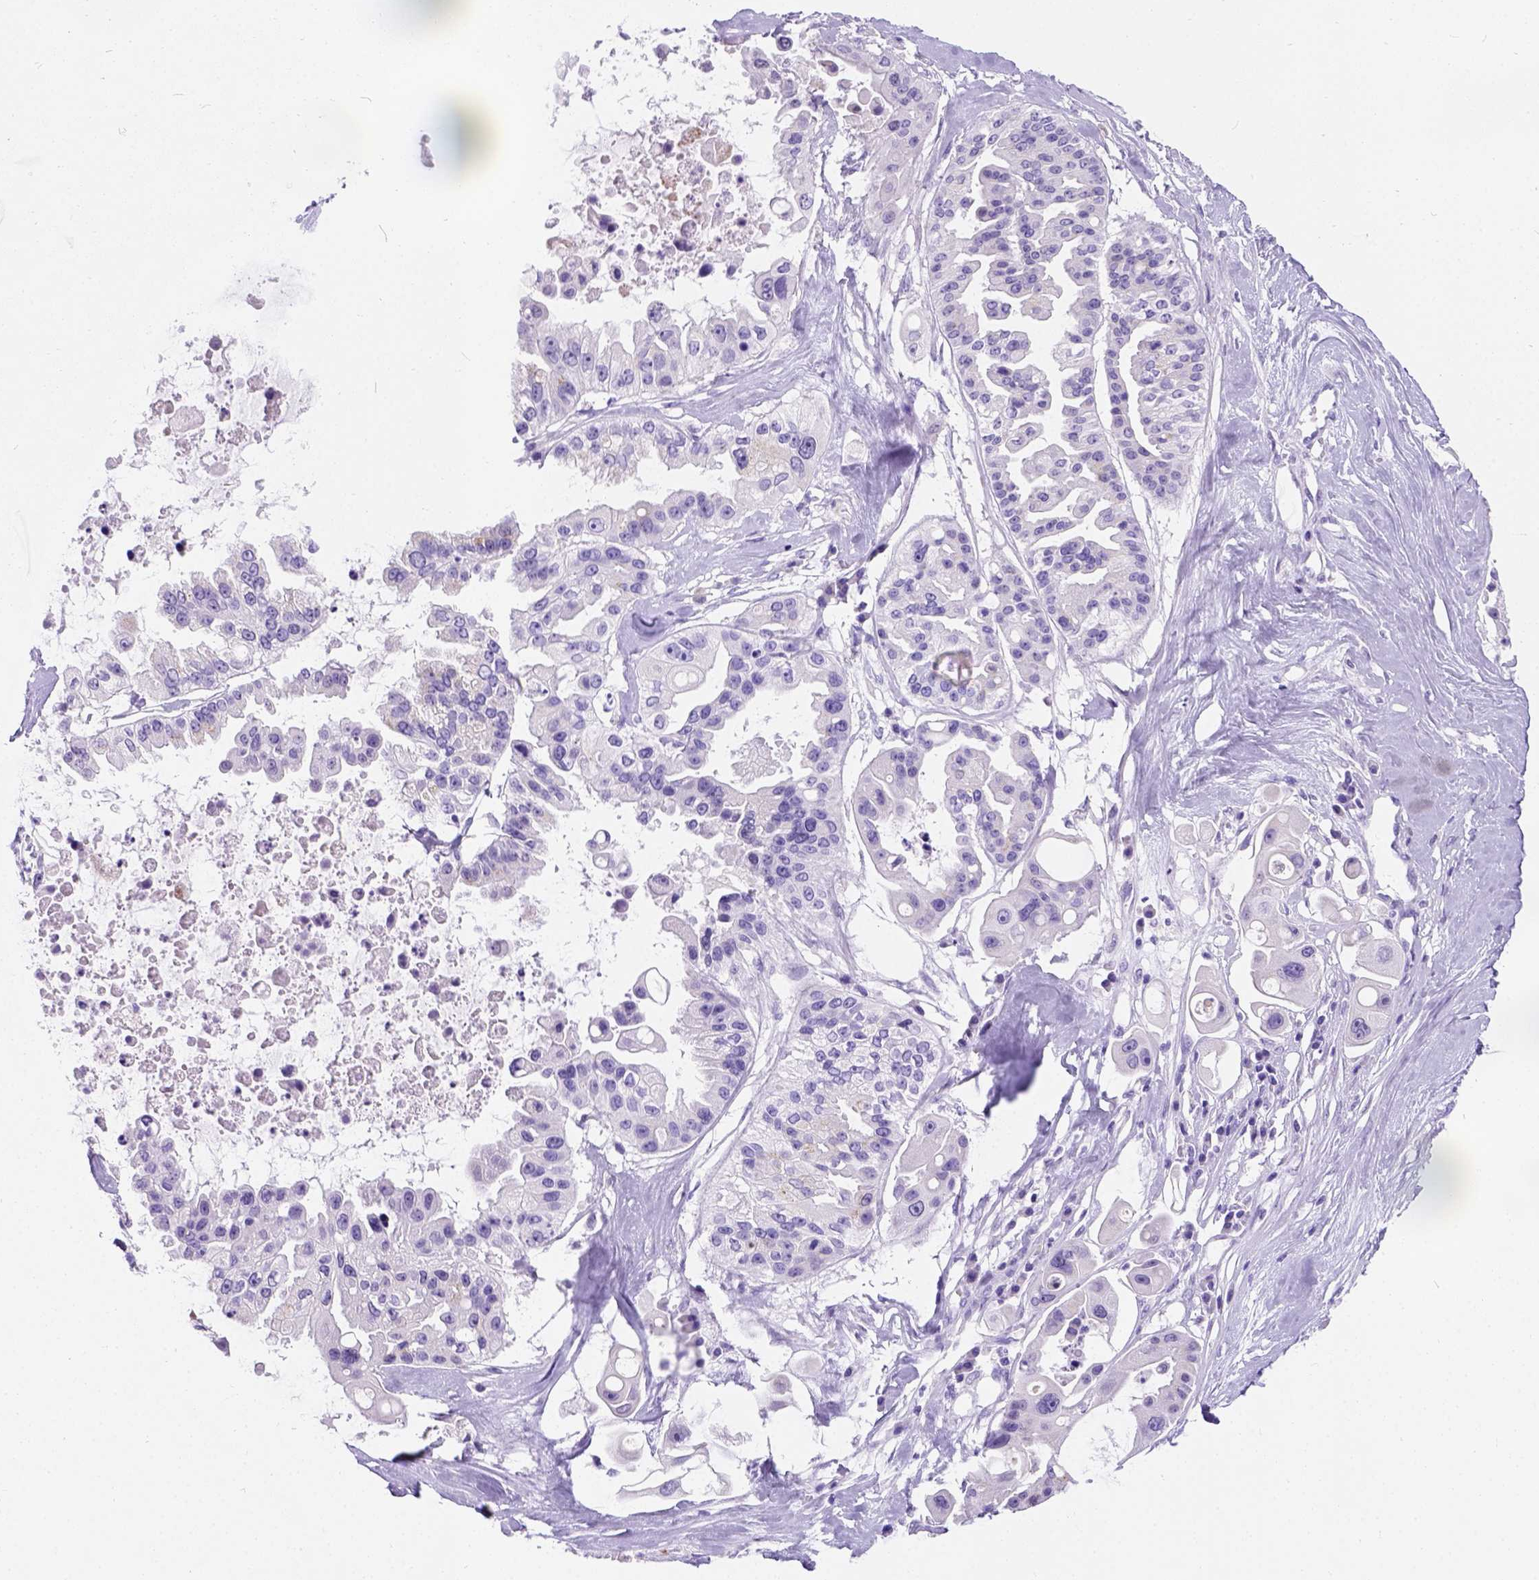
{"staining": {"intensity": "negative", "quantity": "none", "location": "none"}, "tissue": "ovarian cancer", "cell_type": "Tumor cells", "image_type": "cancer", "snomed": [{"axis": "morphology", "description": "Cystadenocarcinoma, serous, NOS"}, {"axis": "topography", "description": "Ovary"}], "caption": "The IHC histopathology image has no significant expression in tumor cells of ovarian serous cystadenocarcinoma tissue.", "gene": "PHF7", "patient": {"sex": "female", "age": 56}}